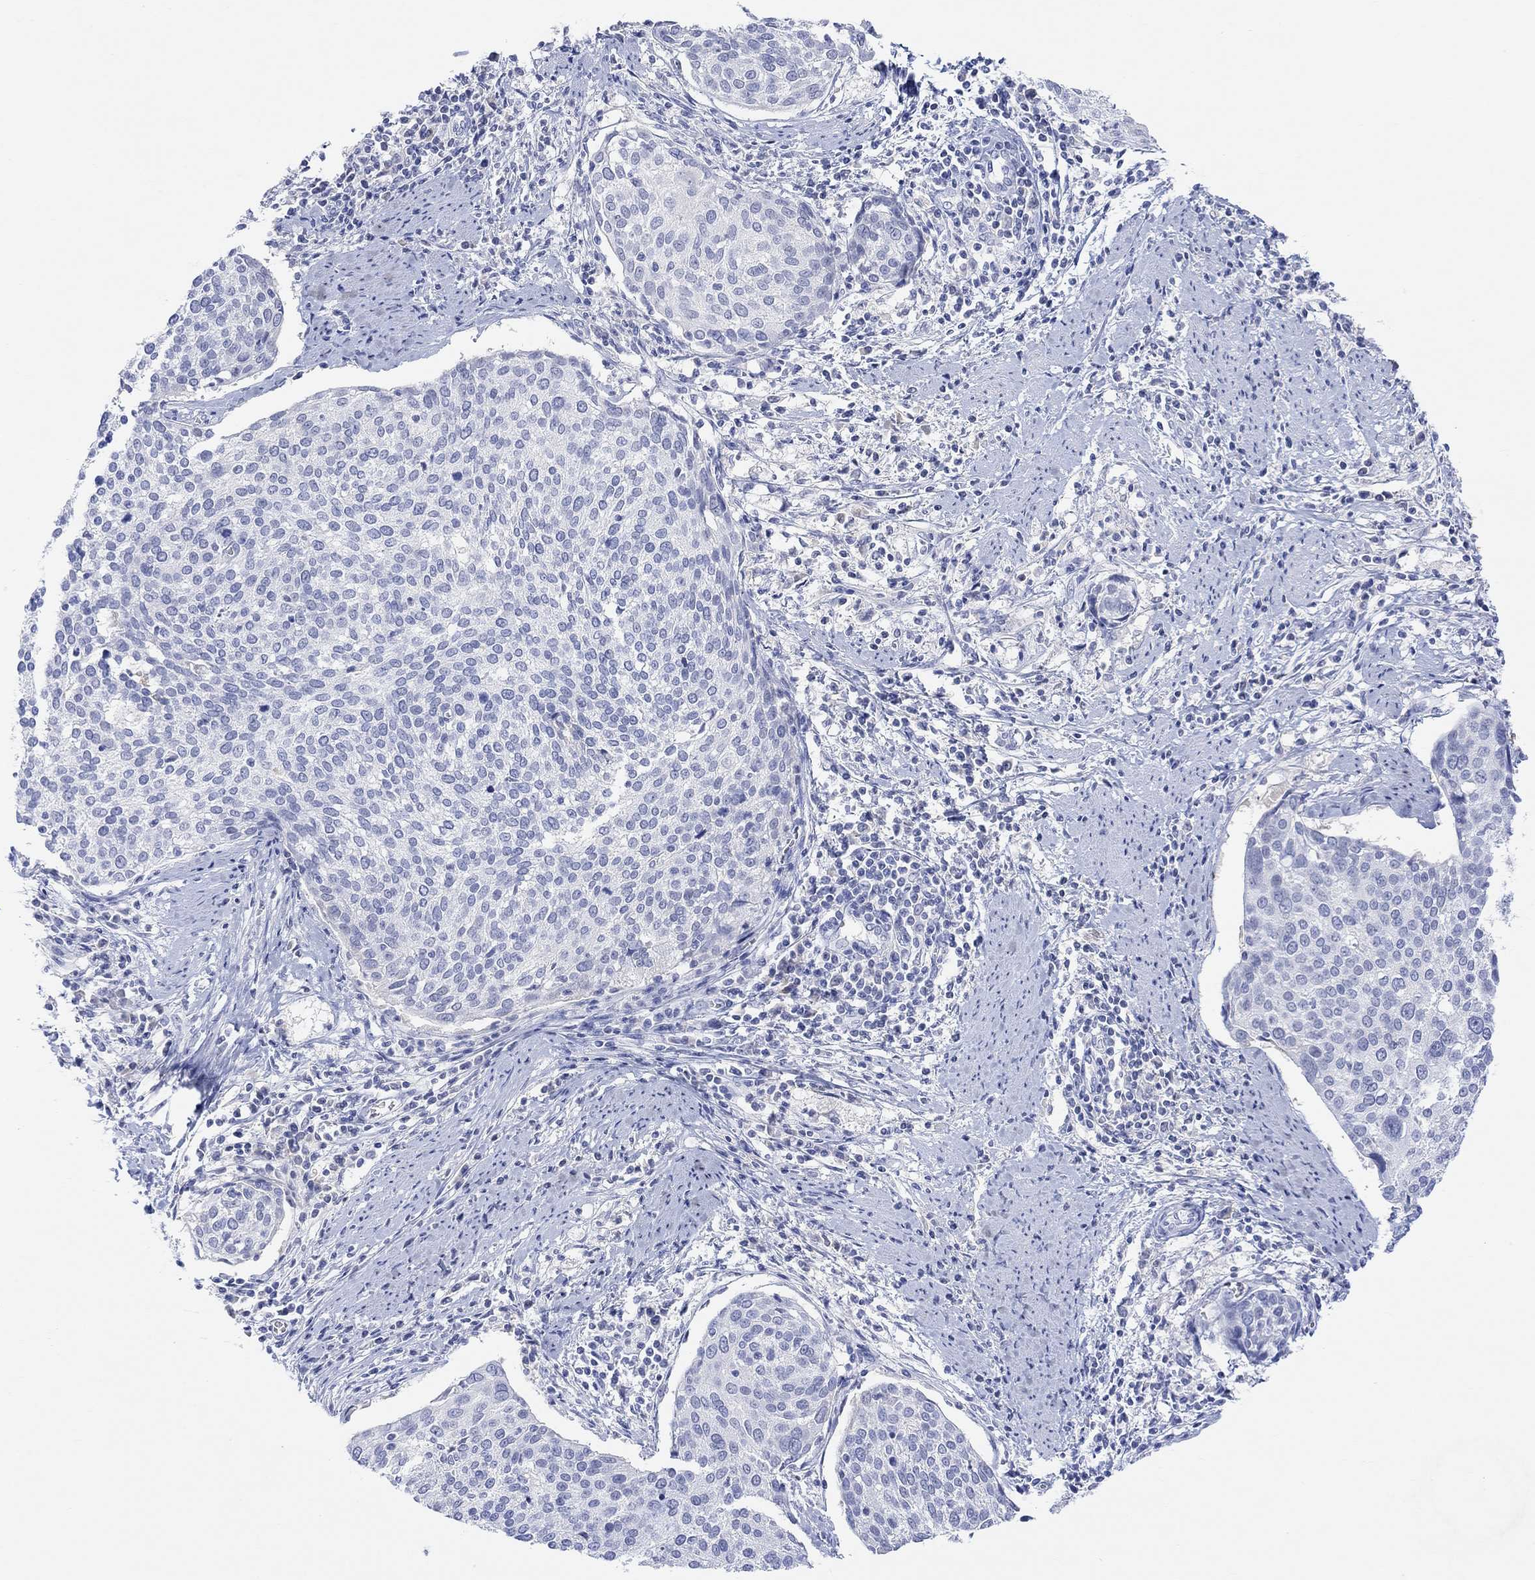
{"staining": {"intensity": "negative", "quantity": "none", "location": "none"}, "tissue": "cervical cancer", "cell_type": "Tumor cells", "image_type": "cancer", "snomed": [{"axis": "morphology", "description": "Squamous cell carcinoma, NOS"}, {"axis": "topography", "description": "Cervix"}], "caption": "Human squamous cell carcinoma (cervical) stained for a protein using IHC demonstrates no expression in tumor cells.", "gene": "TYR", "patient": {"sex": "female", "age": 39}}